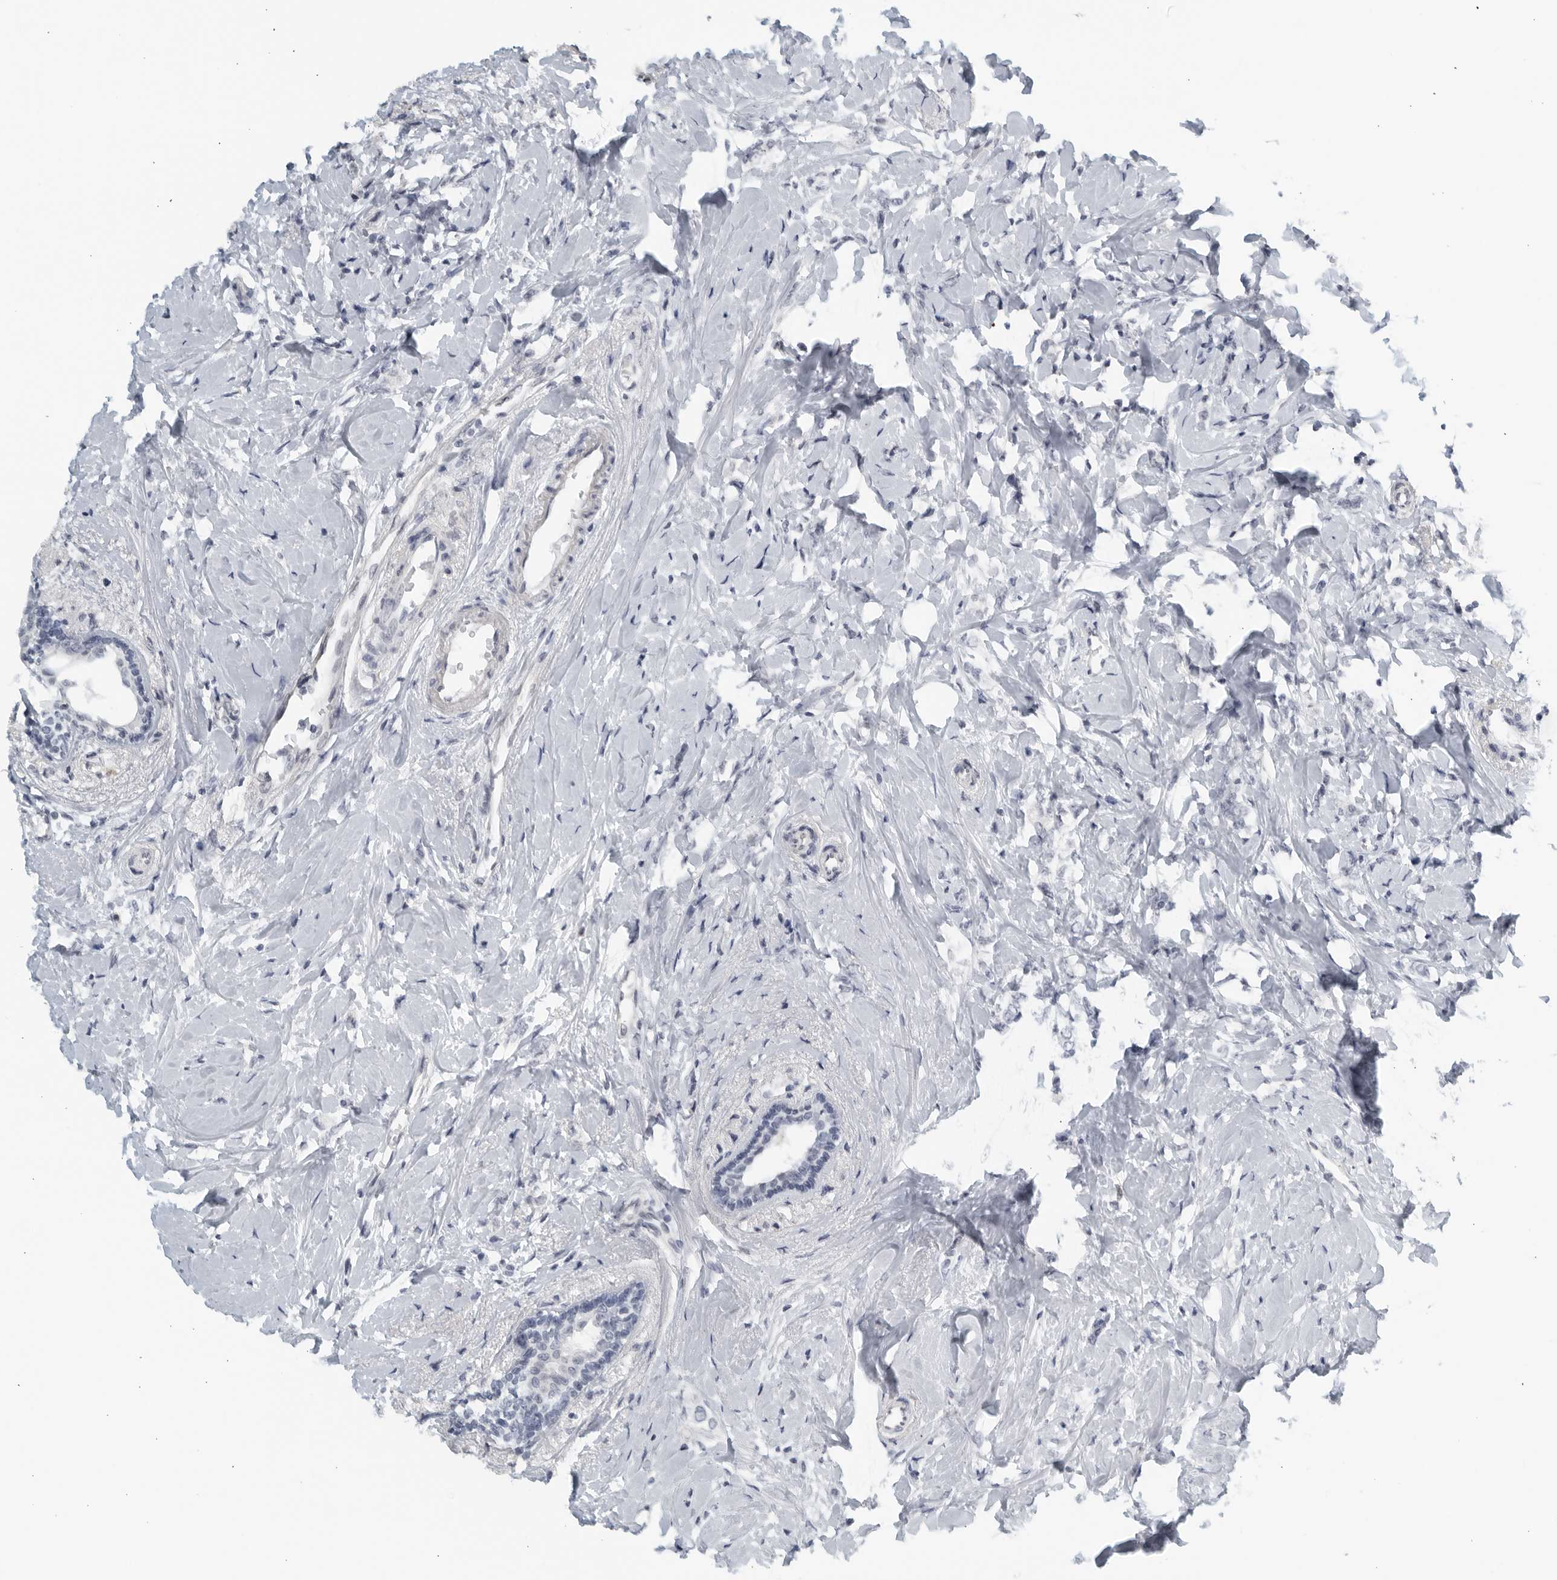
{"staining": {"intensity": "negative", "quantity": "none", "location": "none"}, "tissue": "breast cancer", "cell_type": "Tumor cells", "image_type": "cancer", "snomed": [{"axis": "morphology", "description": "Normal tissue, NOS"}, {"axis": "morphology", "description": "Lobular carcinoma"}, {"axis": "topography", "description": "Breast"}], "caption": "There is no significant staining in tumor cells of lobular carcinoma (breast).", "gene": "KLK7", "patient": {"sex": "female", "age": 47}}